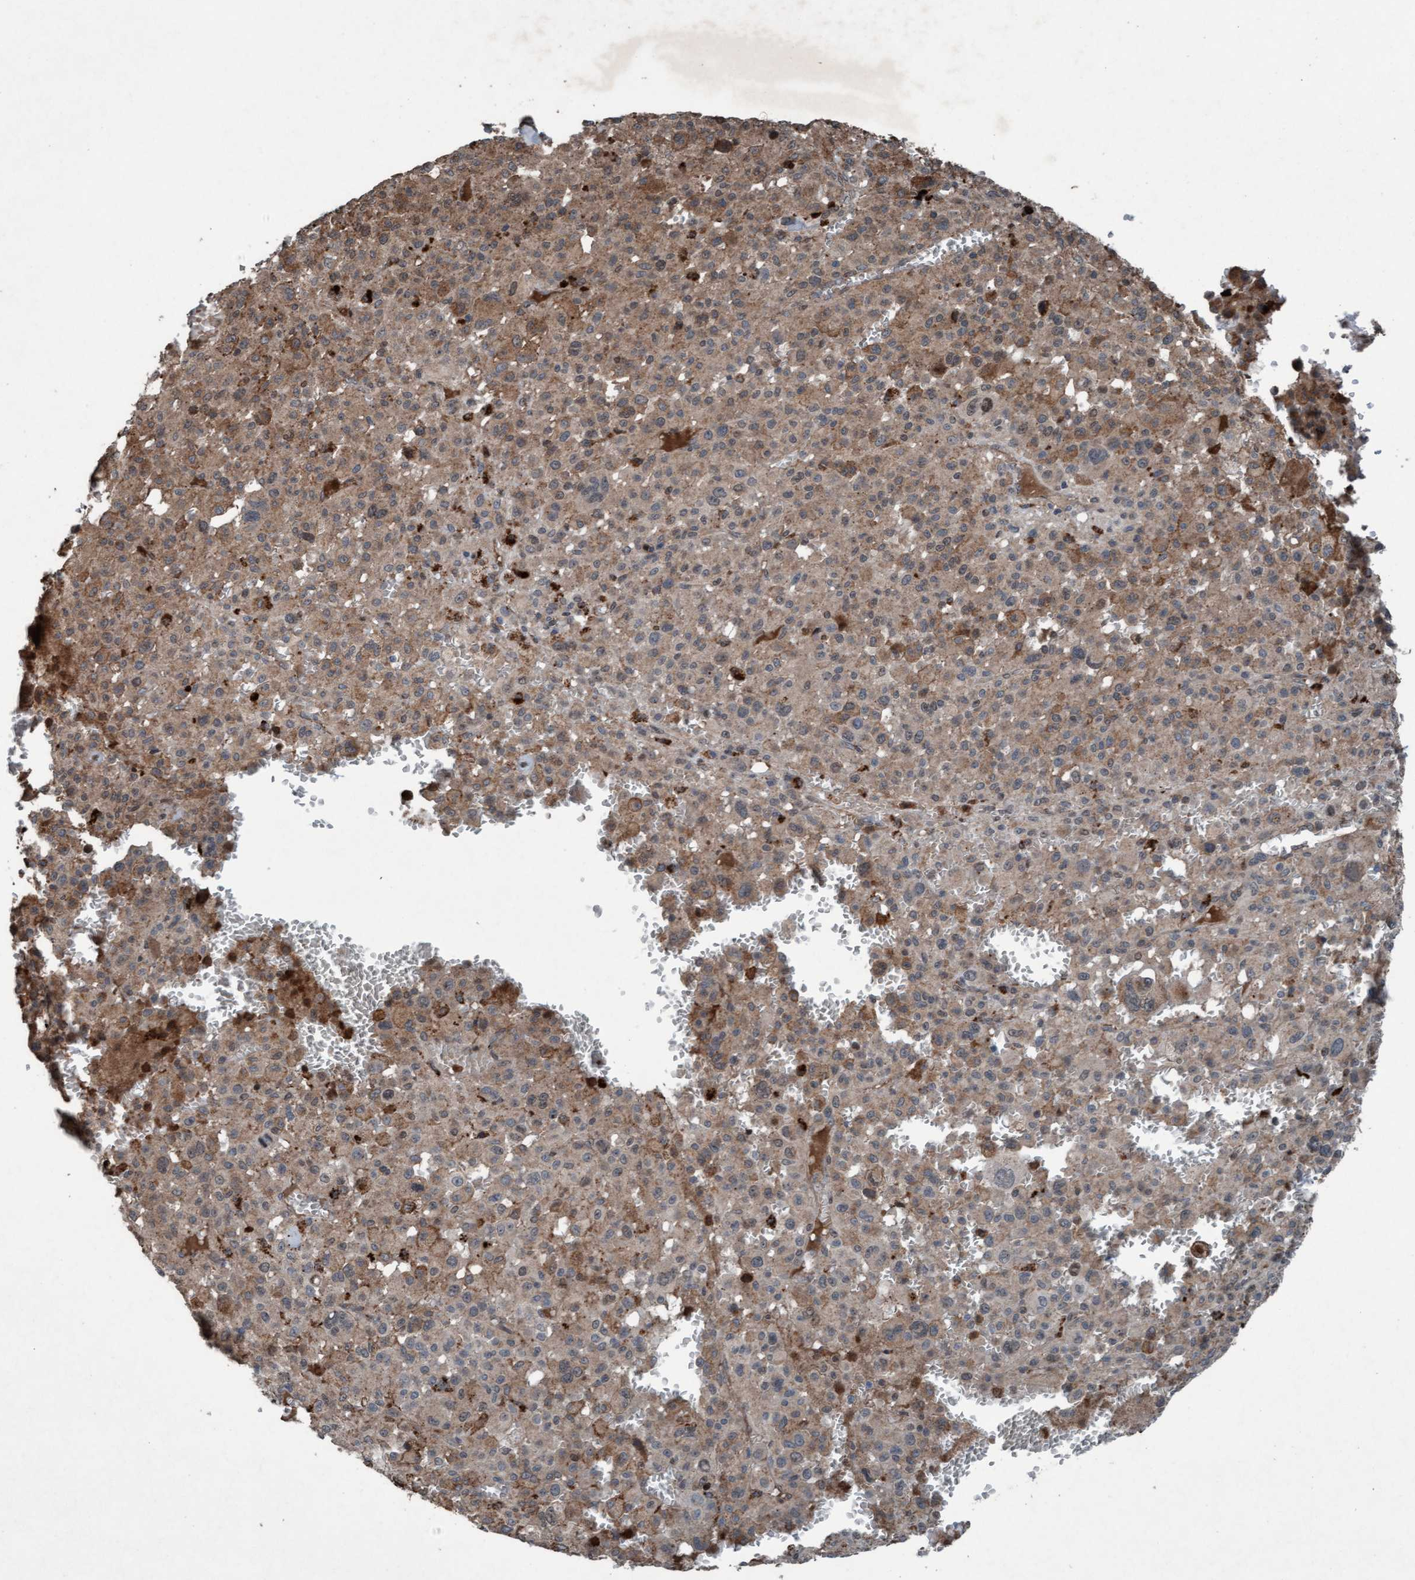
{"staining": {"intensity": "weak", "quantity": "25%-75%", "location": "cytoplasmic/membranous"}, "tissue": "melanoma", "cell_type": "Tumor cells", "image_type": "cancer", "snomed": [{"axis": "morphology", "description": "Malignant melanoma, Metastatic site"}, {"axis": "topography", "description": "Skin"}], "caption": "Melanoma stained with a protein marker shows weak staining in tumor cells.", "gene": "PLXNB2", "patient": {"sex": "female", "age": 74}}